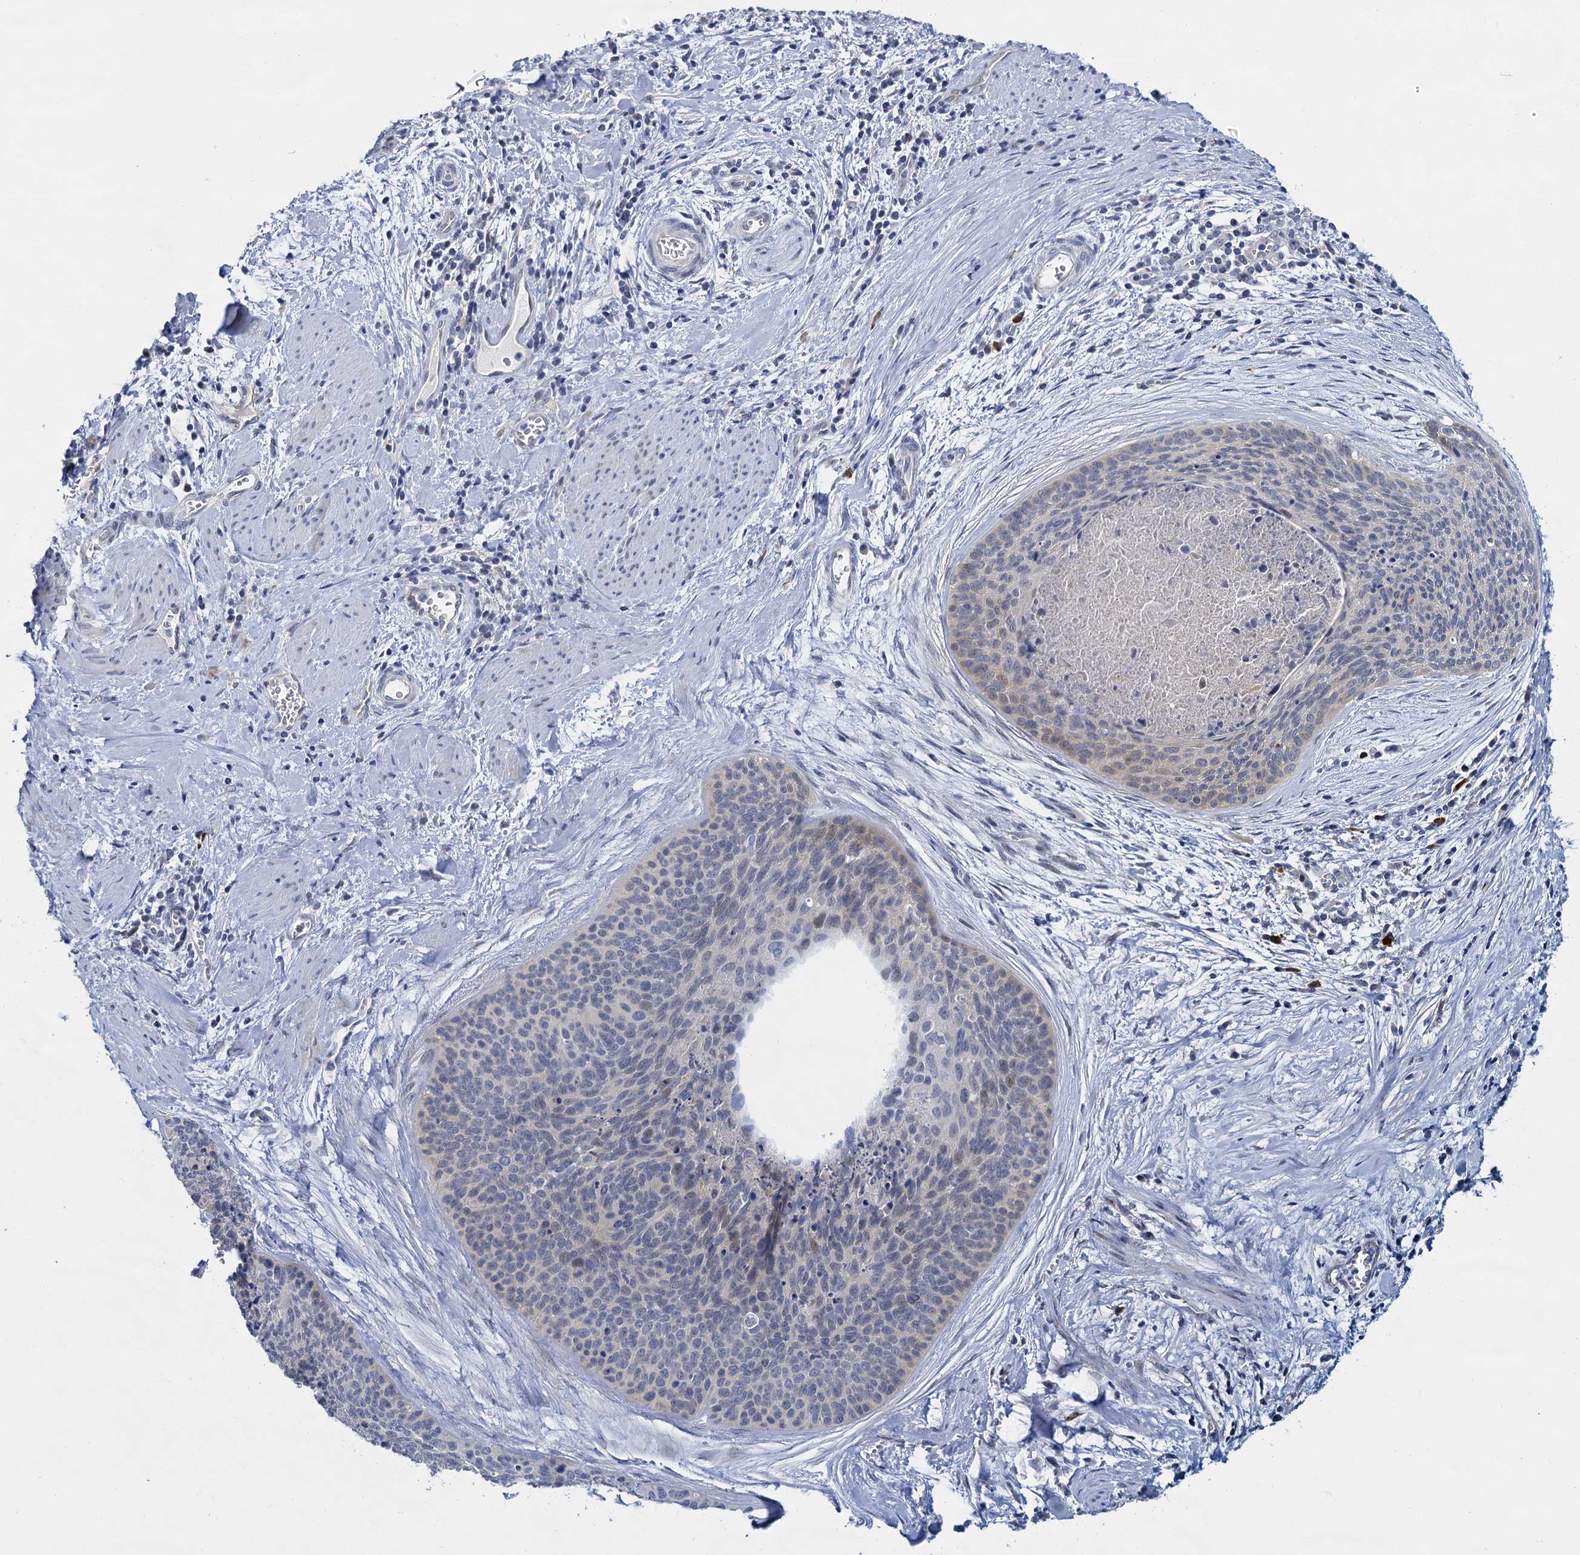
{"staining": {"intensity": "negative", "quantity": "none", "location": "none"}, "tissue": "cervical cancer", "cell_type": "Tumor cells", "image_type": "cancer", "snomed": [{"axis": "morphology", "description": "Squamous cell carcinoma, NOS"}, {"axis": "topography", "description": "Cervix"}], "caption": "A micrograph of human cervical cancer (squamous cell carcinoma) is negative for staining in tumor cells.", "gene": "ACRBP", "patient": {"sex": "female", "age": 55}}